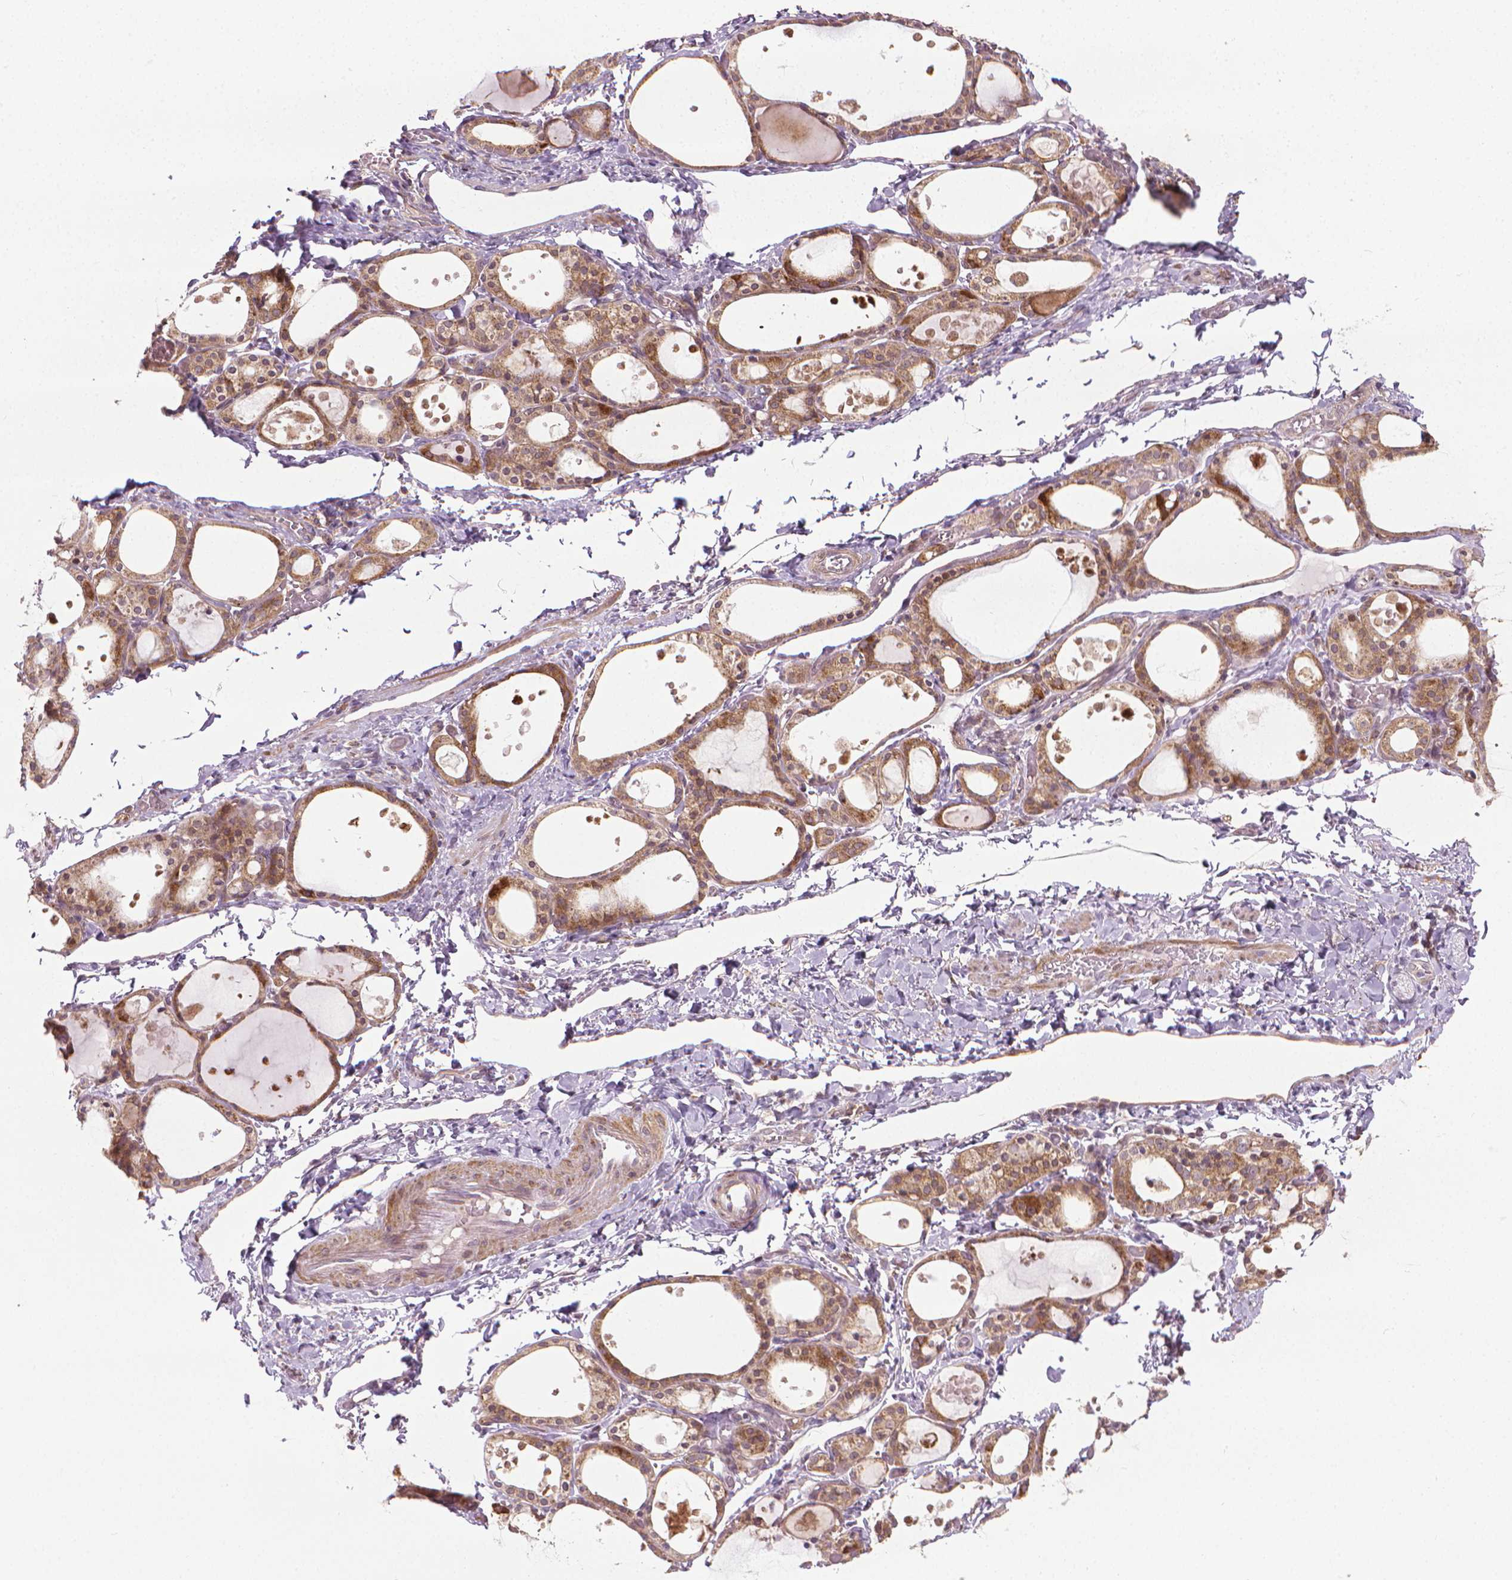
{"staining": {"intensity": "moderate", "quantity": ">75%", "location": "cytoplasmic/membranous"}, "tissue": "thyroid gland", "cell_type": "Glandular cells", "image_type": "normal", "snomed": [{"axis": "morphology", "description": "Normal tissue, NOS"}, {"axis": "topography", "description": "Thyroid gland"}], "caption": "An image of human thyroid gland stained for a protein displays moderate cytoplasmic/membranous brown staining in glandular cells. (DAB IHC, brown staining for protein, blue staining for nuclei).", "gene": "PRAG1", "patient": {"sex": "male", "age": 68}}